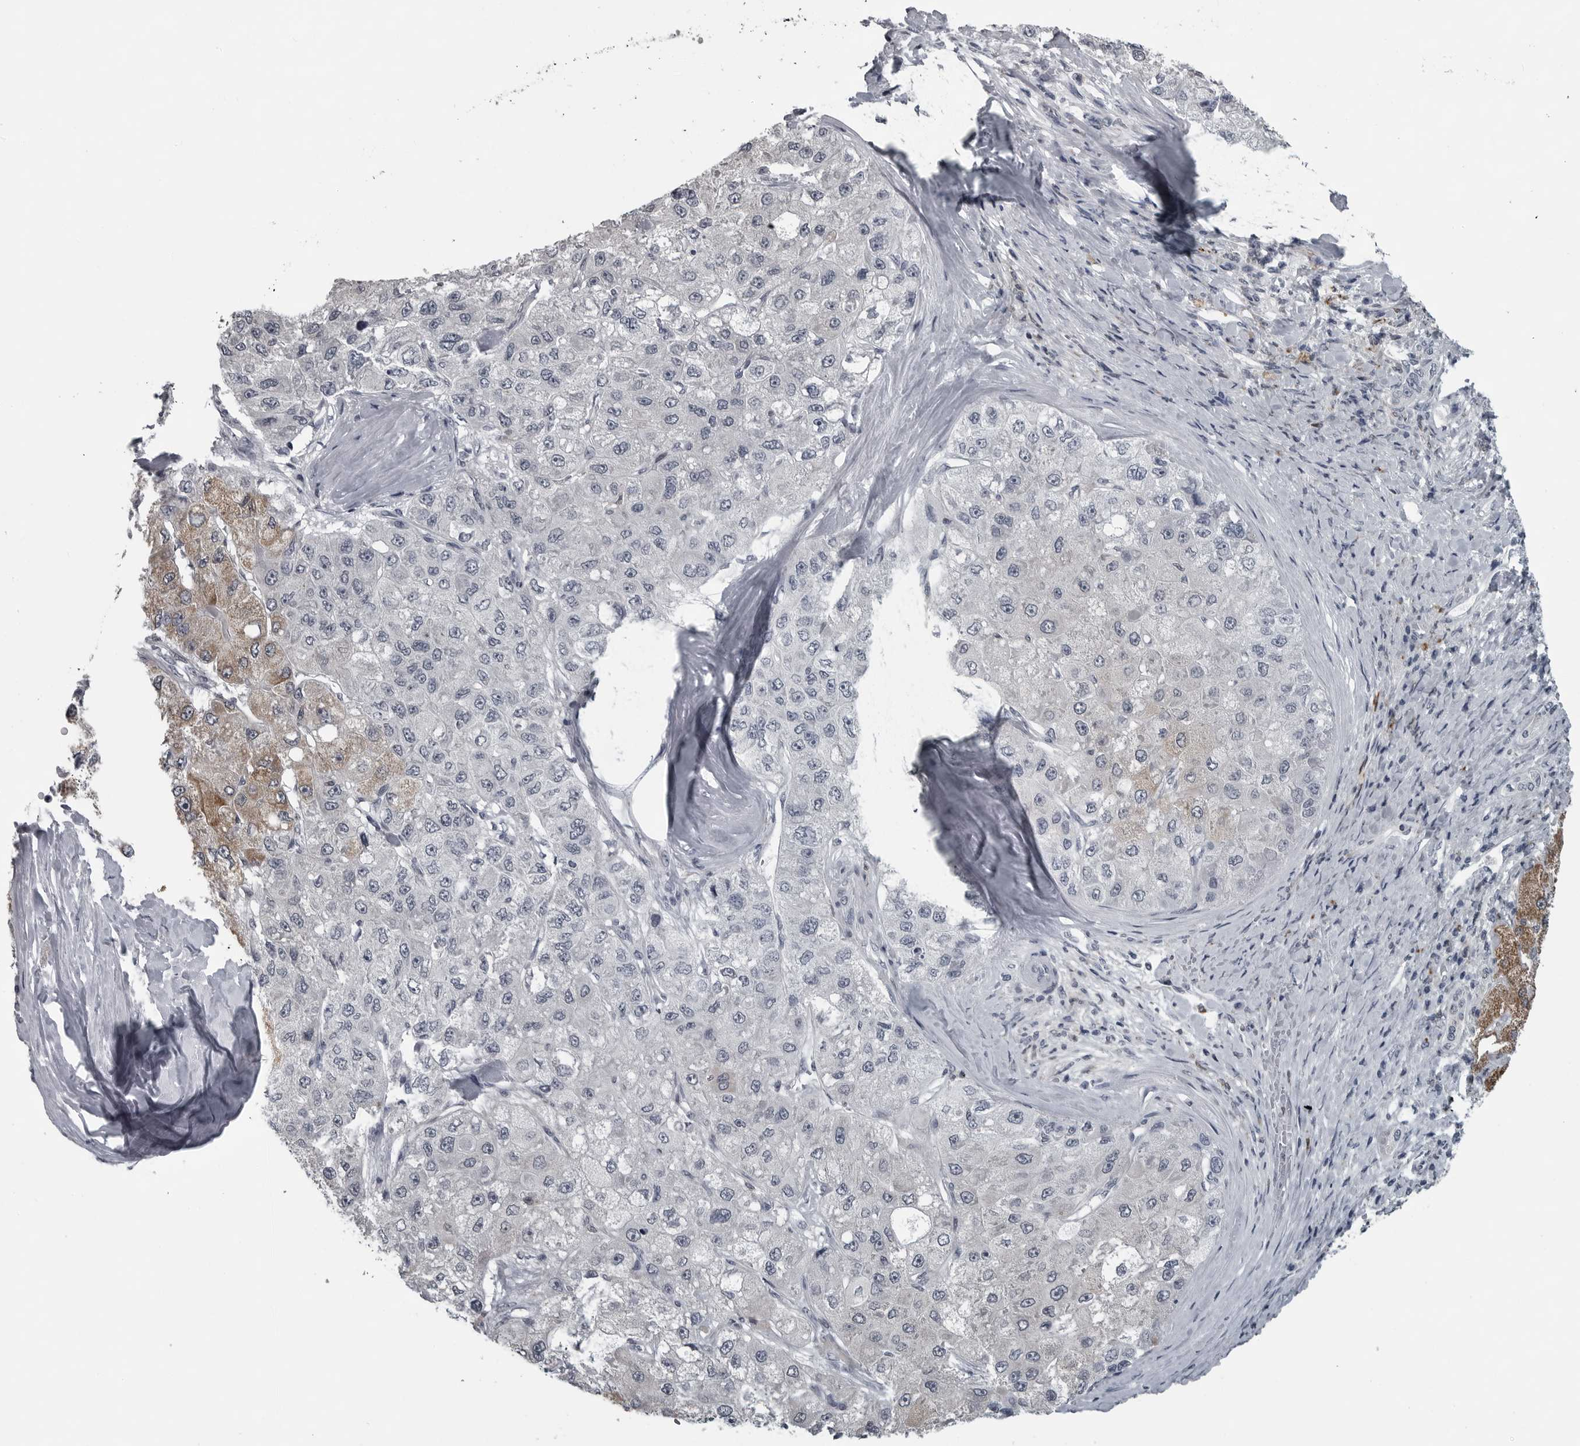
{"staining": {"intensity": "moderate", "quantity": "<25%", "location": "cytoplasmic/membranous"}, "tissue": "liver cancer", "cell_type": "Tumor cells", "image_type": "cancer", "snomed": [{"axis": "morphology", "description": "Carcinoma, Hepatocellular, NOS"}, {"axis": "topography", "description": "Liver"}], "caption": "Immunohistochemistry (IHC) photomicrograph of hepatocellular carcinoma (liver) stained for a protein (brown), which reveals low levels of moderate cytoplasmic/membranous positivity in about <25% of tumor cells.", "gene": "LYSMD1", "patient": {"sex": "male", "age": 80}}